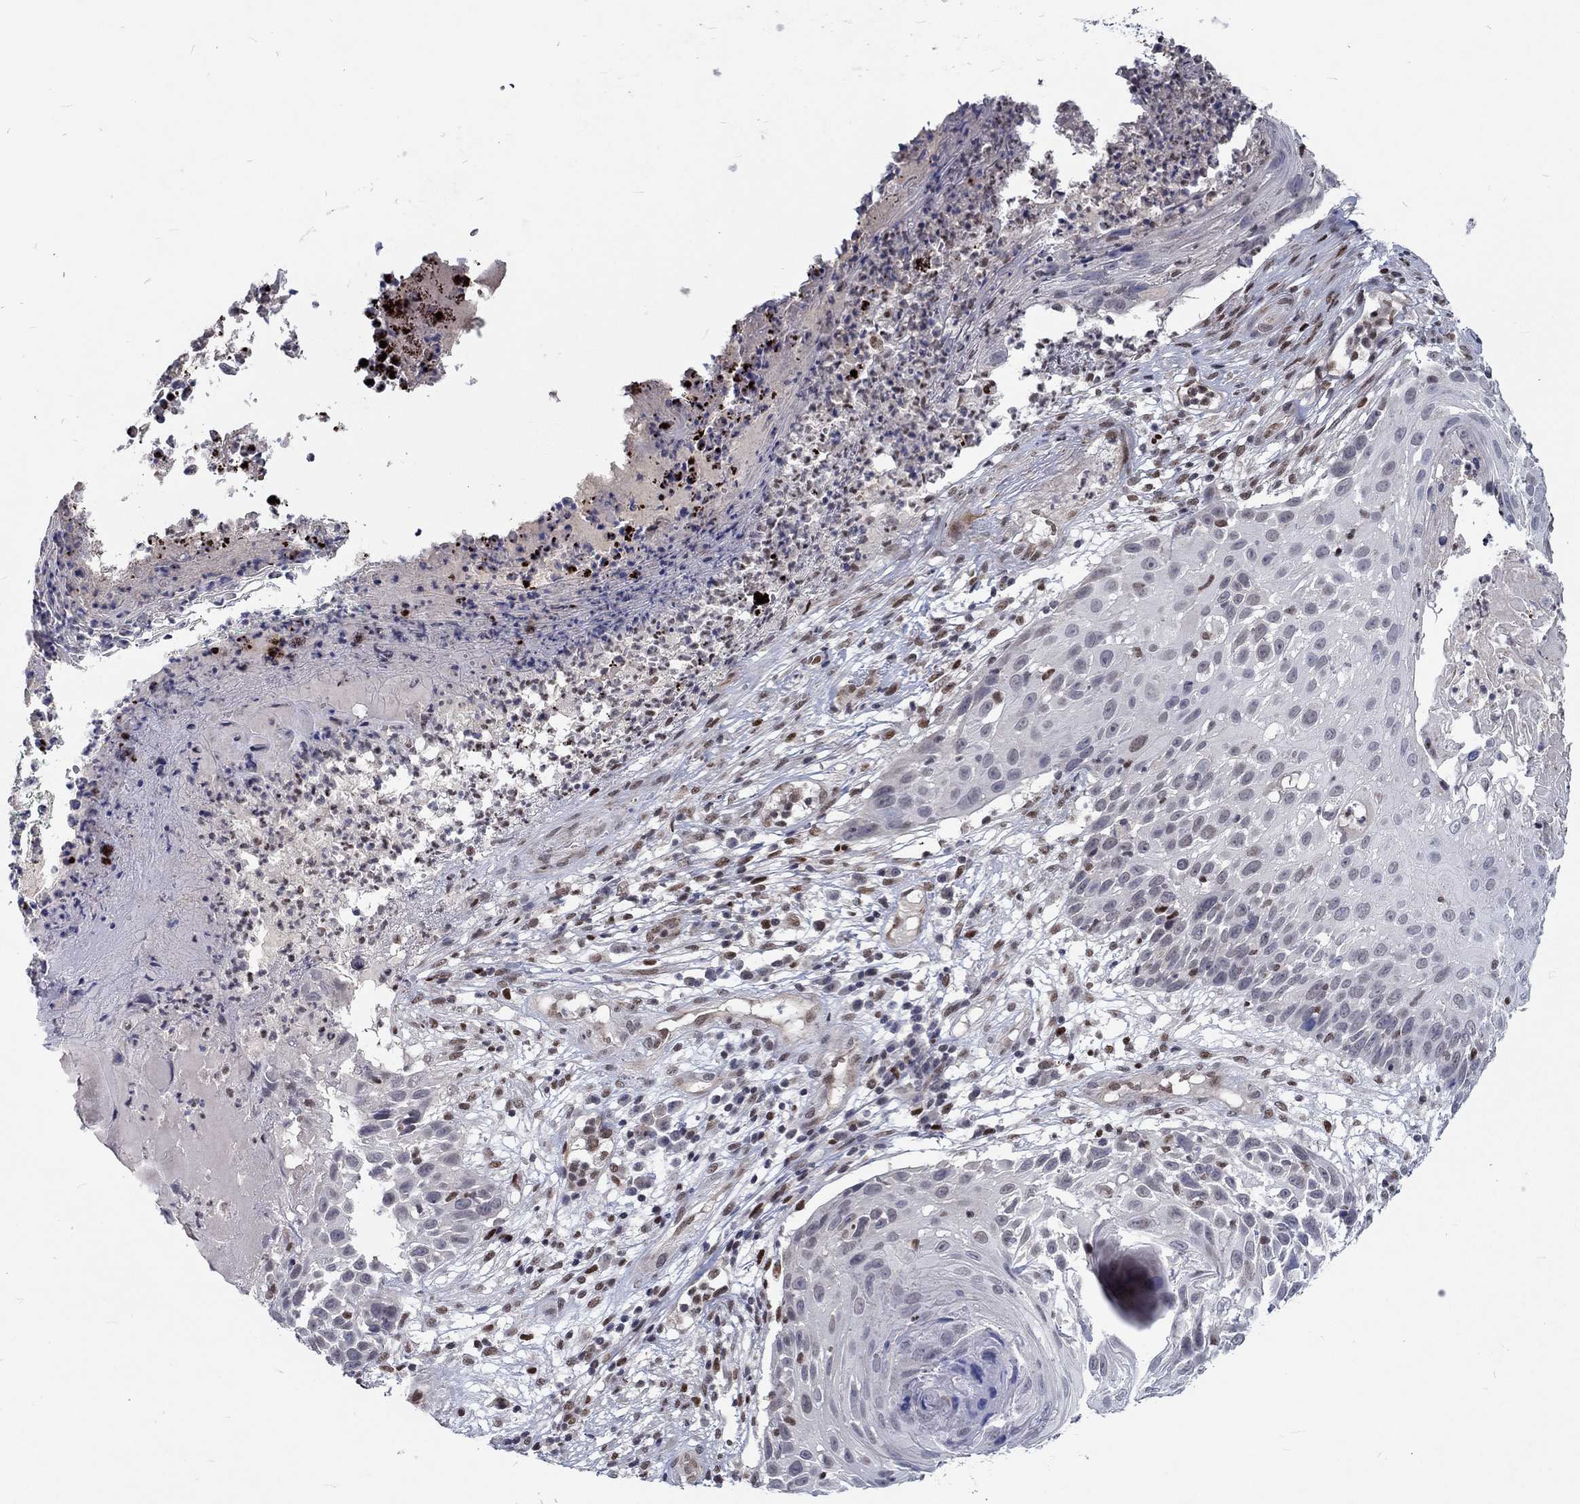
{"staining": {"intensity": "negative", "quantity": "none", "location": "none"}, "tissue": "skin cancer", "cell_type": "Tumor cells", "image_type": "cancer", "snomed": [{"axis": "morphology", "description": "Squamous cell carcinoma, NOS"}, {"axis": "topography", "description": "Skin"}], "caption": "Immunohistochemical staining of skin cancer reveals no significant expression in tumor cells.", "gene": "ZBED1", "patient": {"sex": "male", "age": 92}}